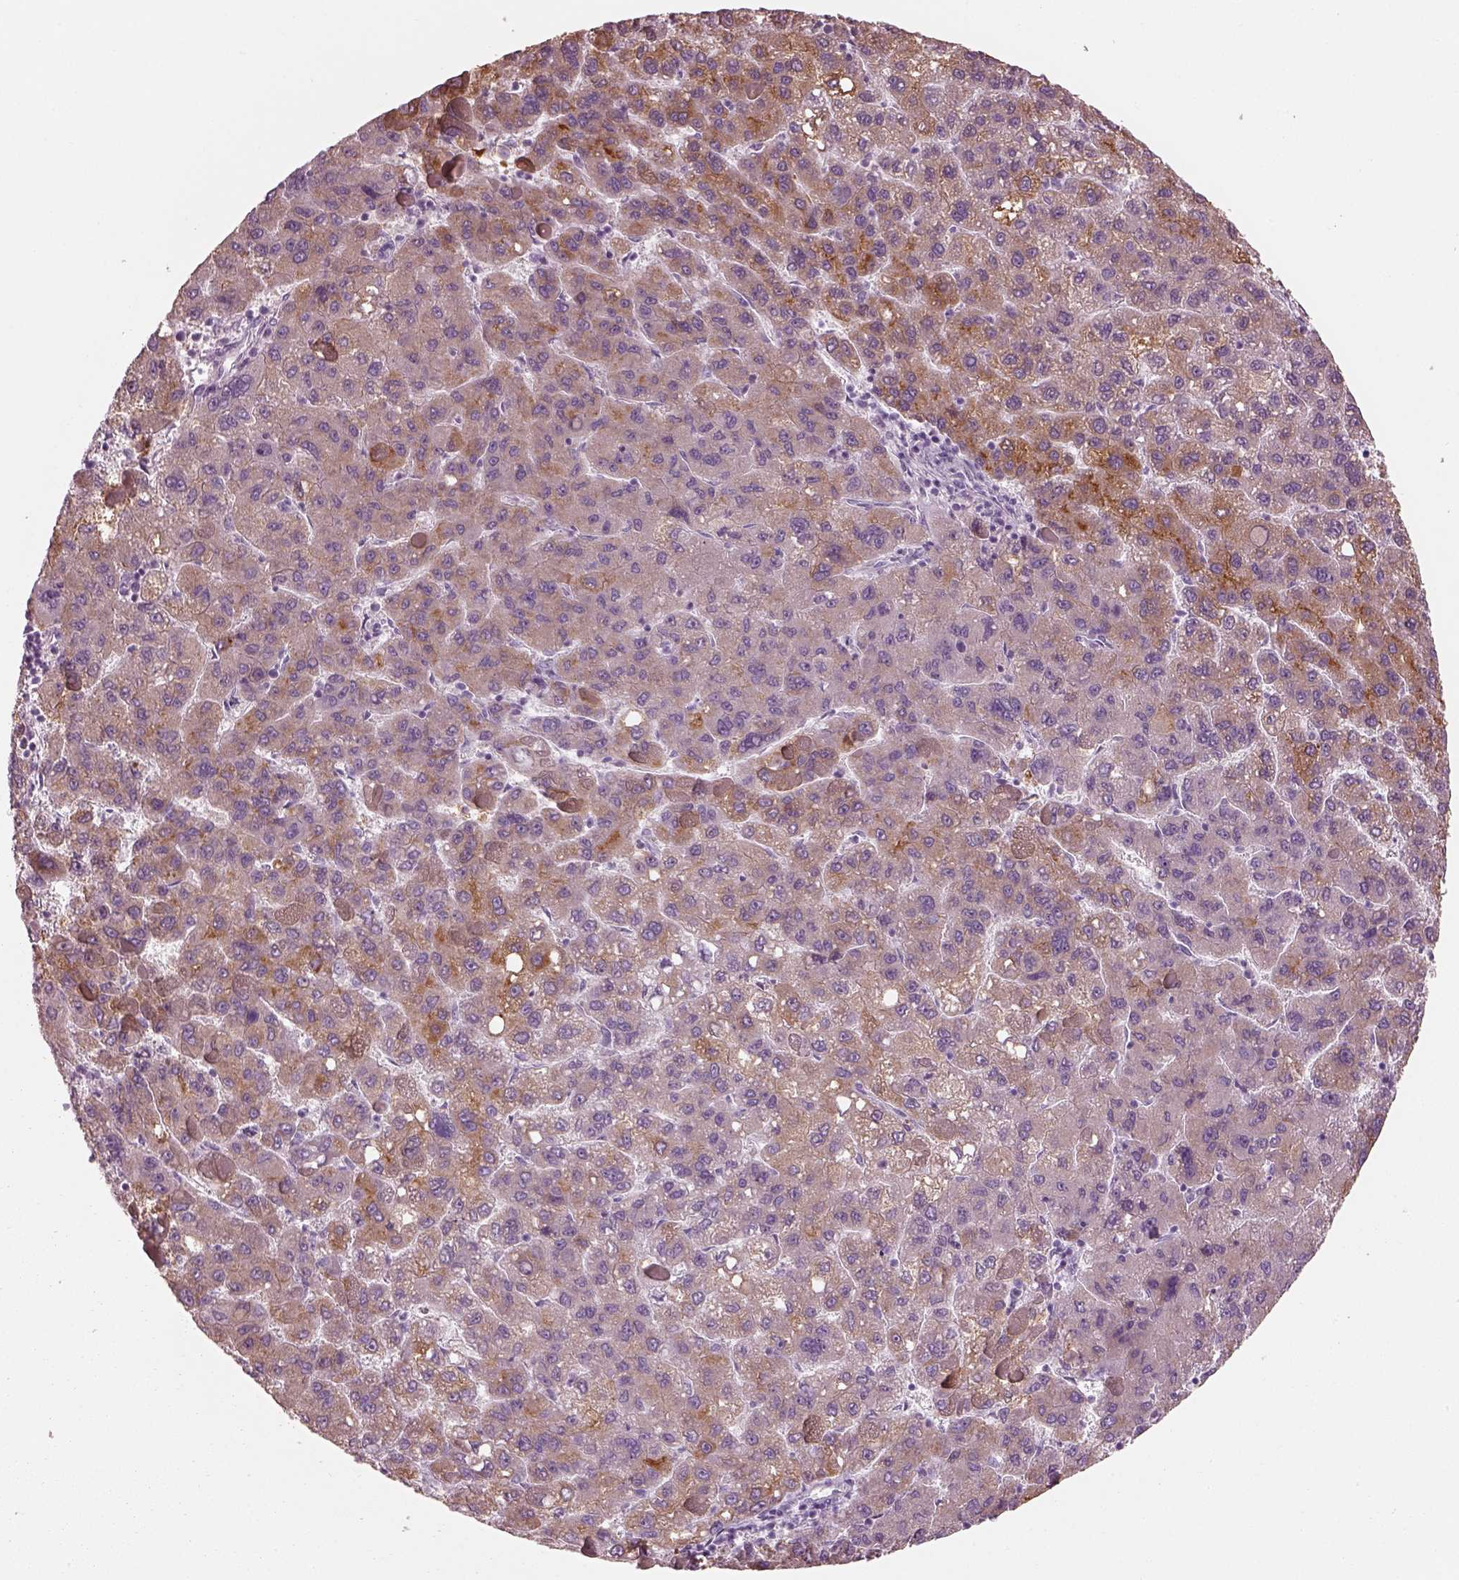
{"staining": {"intensity": "moderate", "quantity": ">75%", "location": "cytoplasmic/membranous"}, "tissue": "liver cancer", "cell_type": "Tumor cells", "image_type": "cancer", "snomed": [{"axis": "morphology", "description": "Carcinoma, Hepatocellular, NOS"}, {"axis": "topography", "description": "Liver"}], "caption": "Immunohistochemical staining of liver cancer displays medium levels of moderate cytoplasmic/membranous positivity in about >75% of tumor cells.", "gene": "SLC27A2", "patient": {"sex": "female", "age": 82}}